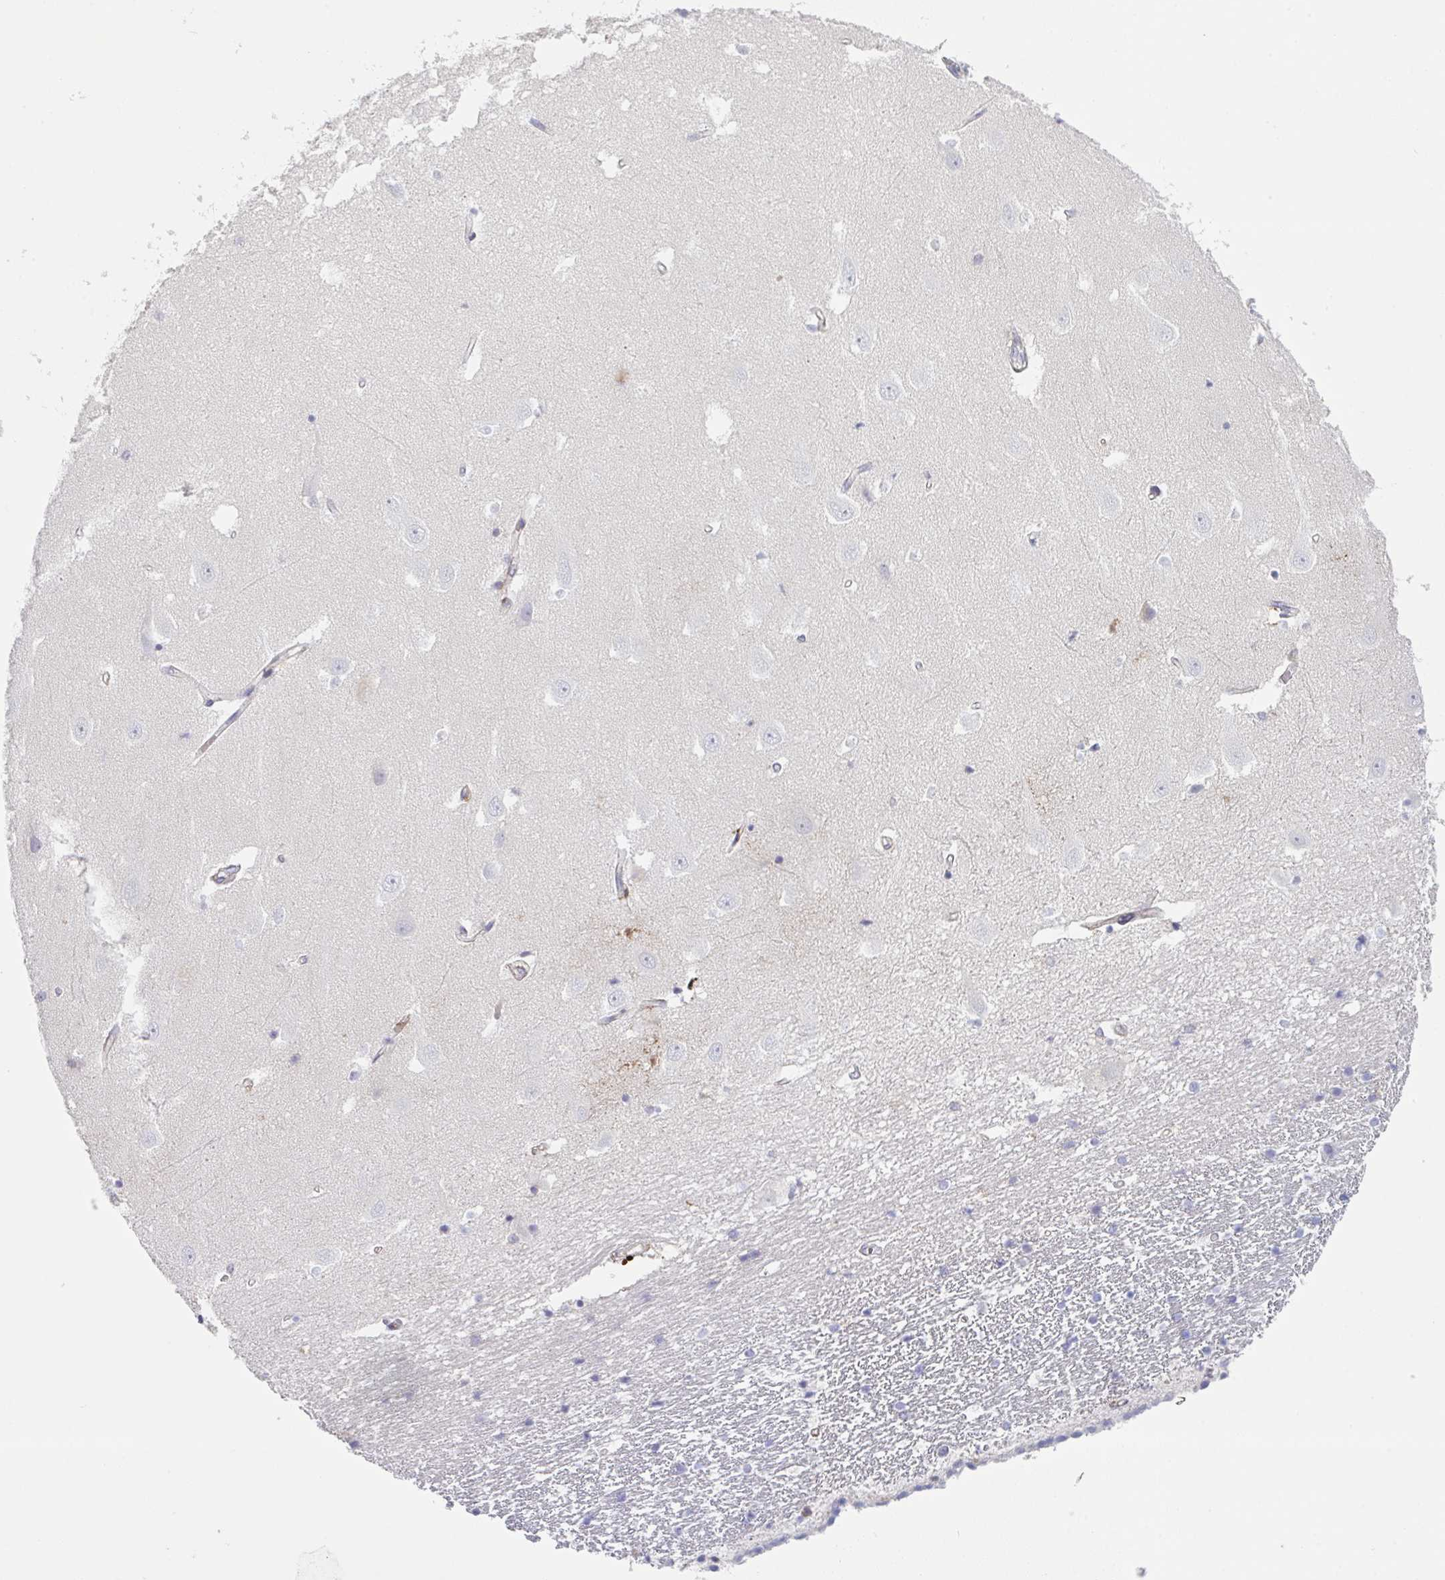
{"staining": {"intensity": "negative", "quantity": "none", "location": "none"}, "tissue": "hippocampus", "cell_type": "Glial cells", "image_type": "normal", "snomed": [{"axis": "morphology", "description": "Normal tissue, NOS"}, {"axis": "topography", "description": "Hippocampus"}], "caption": "Immunohistochemical staining of normal human hippocampus reveals no significant staining in glial cells. (DAB IHC with hematoxylin counter stain).", "gene": "DISP2", "patient": {"sex": "male", "age": 63}}